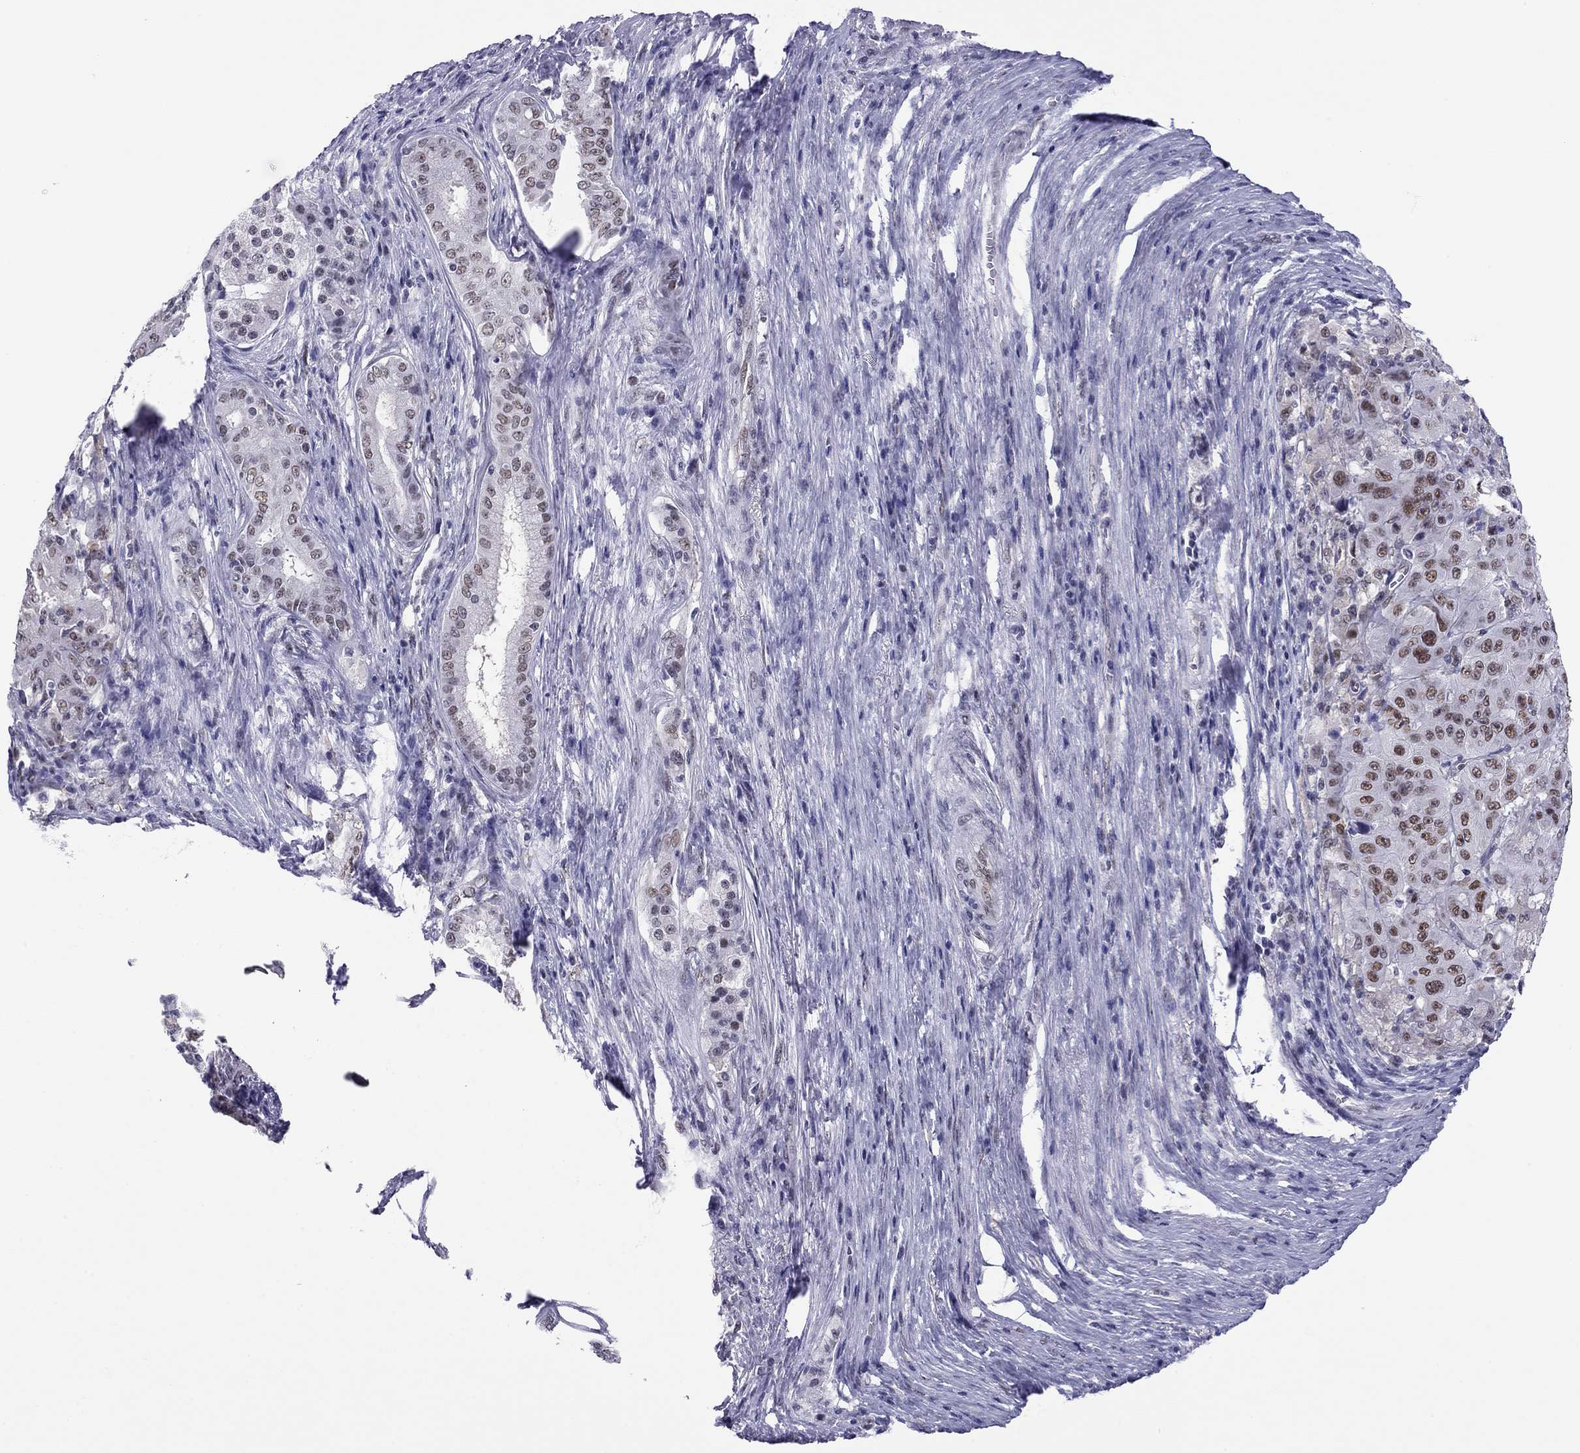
{"staining": {"intensity": "moderate", "quantity": ">75%", "location": "nuclear"}, "tissue": "pancreatic cancer", "cell_type": "Tumor cells", "image_type": "cancer", "snomed": [{"axis": "morphology", "description": "Adenocarcinoma, NOS"}, {"axis": "topography", "description": "Pancreas"}], "caption": "Immunohistochemical staining of human adenocarcinoma (pancreatic) displays medium levels of moderate nuclear expression in approximately >75% of tumor cells.", "gene": "DOT1L", "patient": {"sex": "male", "age": 63}}